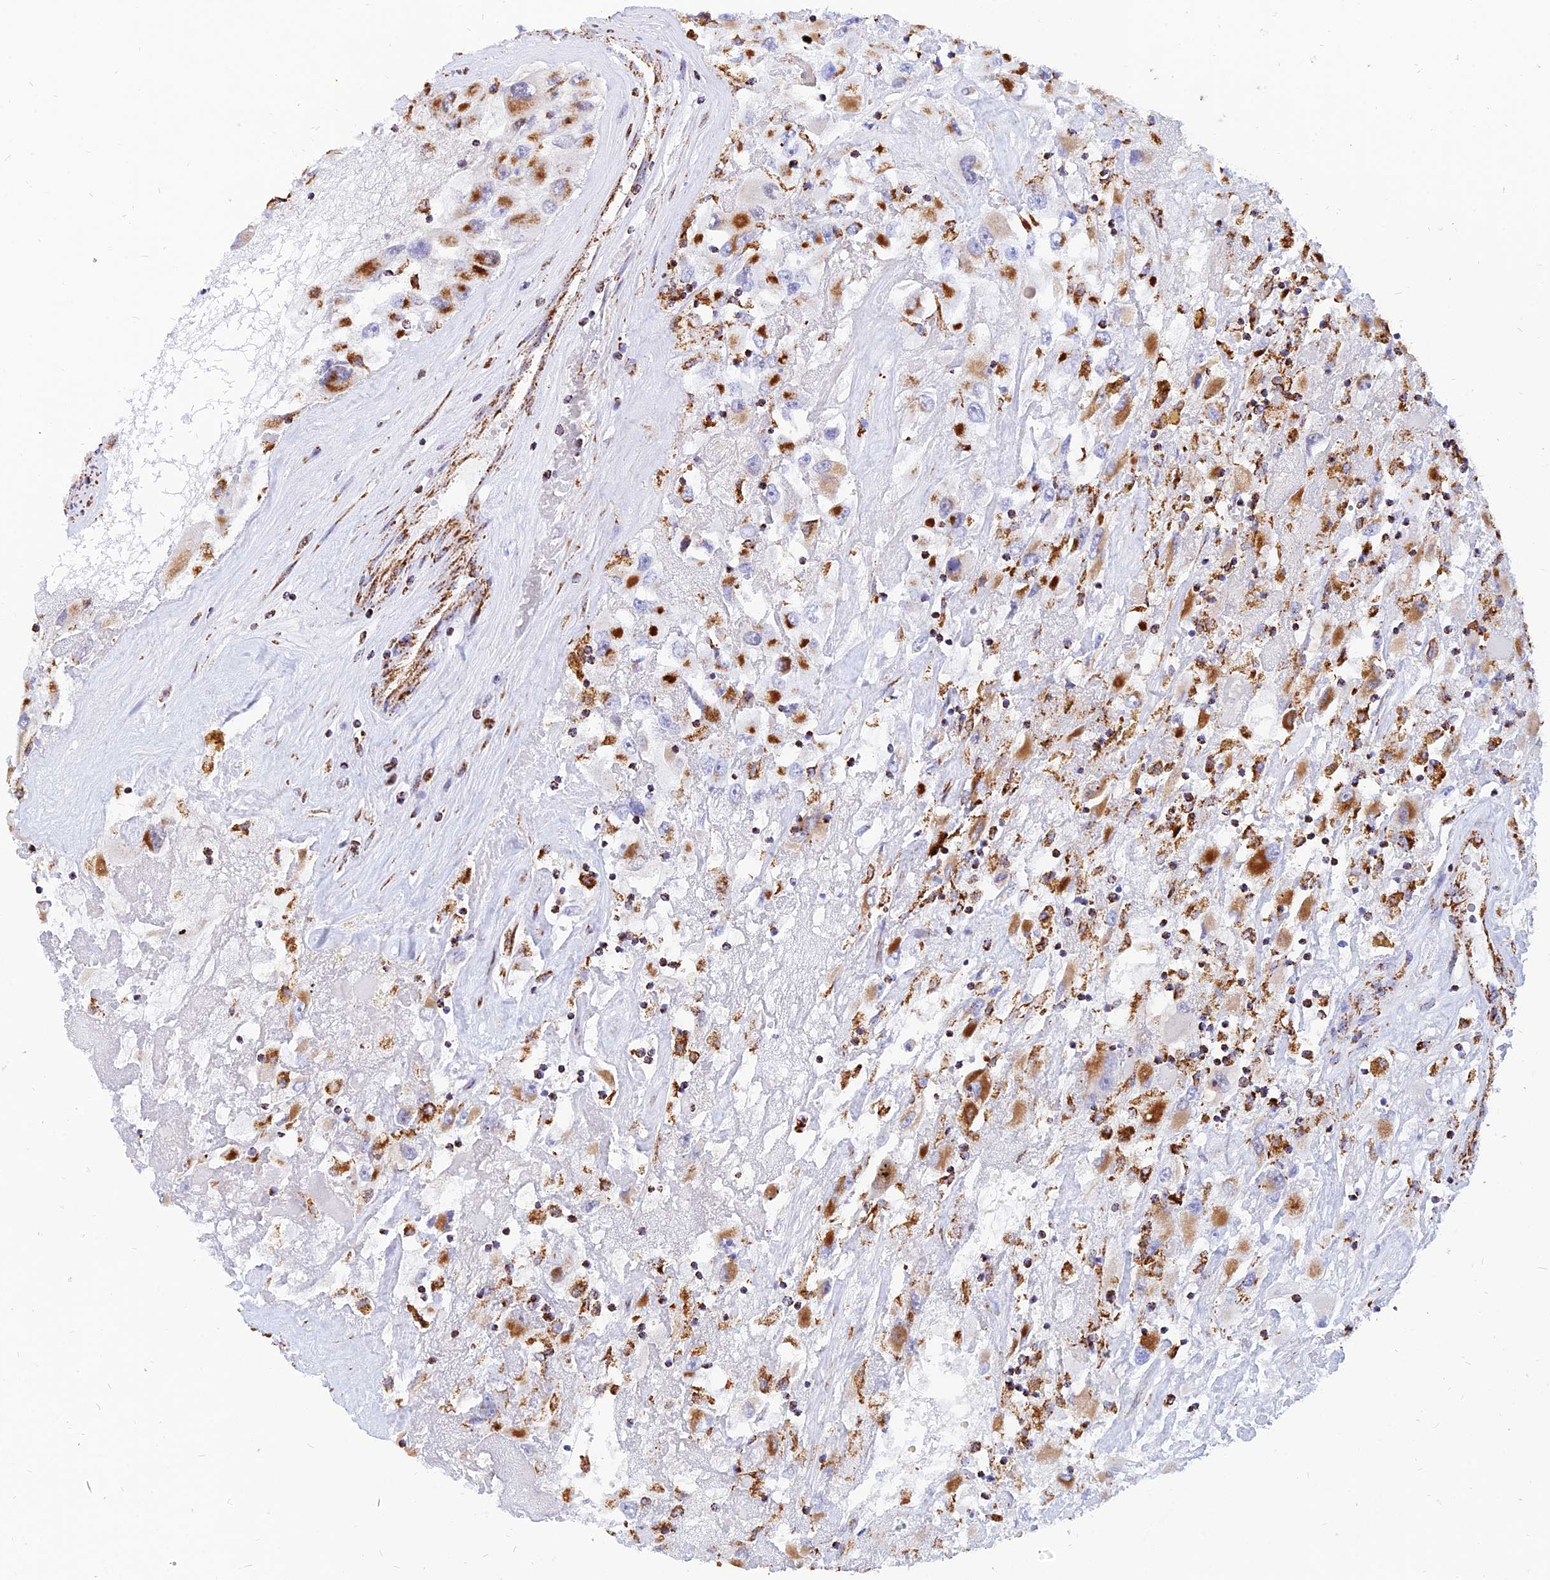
{"staining": {"intensity": "strong", "quantity": ">75%", "location": "cytoplasmic/membranous"}, "tissue": "renal cancer", "cell_type": "Tumor cells", "image_type": "cancer", "snomed": [{"axis": "morphology", "description": "Adenocarcinoma, NOS"}, {"axis": "topography", "description": "Kidney"}], "caption": "Renal adenocarcinoma stained with a brown dye demonstrates strong cytoplasmic/membranous positive positivity in approximately >75% of tumor cells.", "gene": "NDUFB6", "patient": {"sex": "female", "age": 52}}